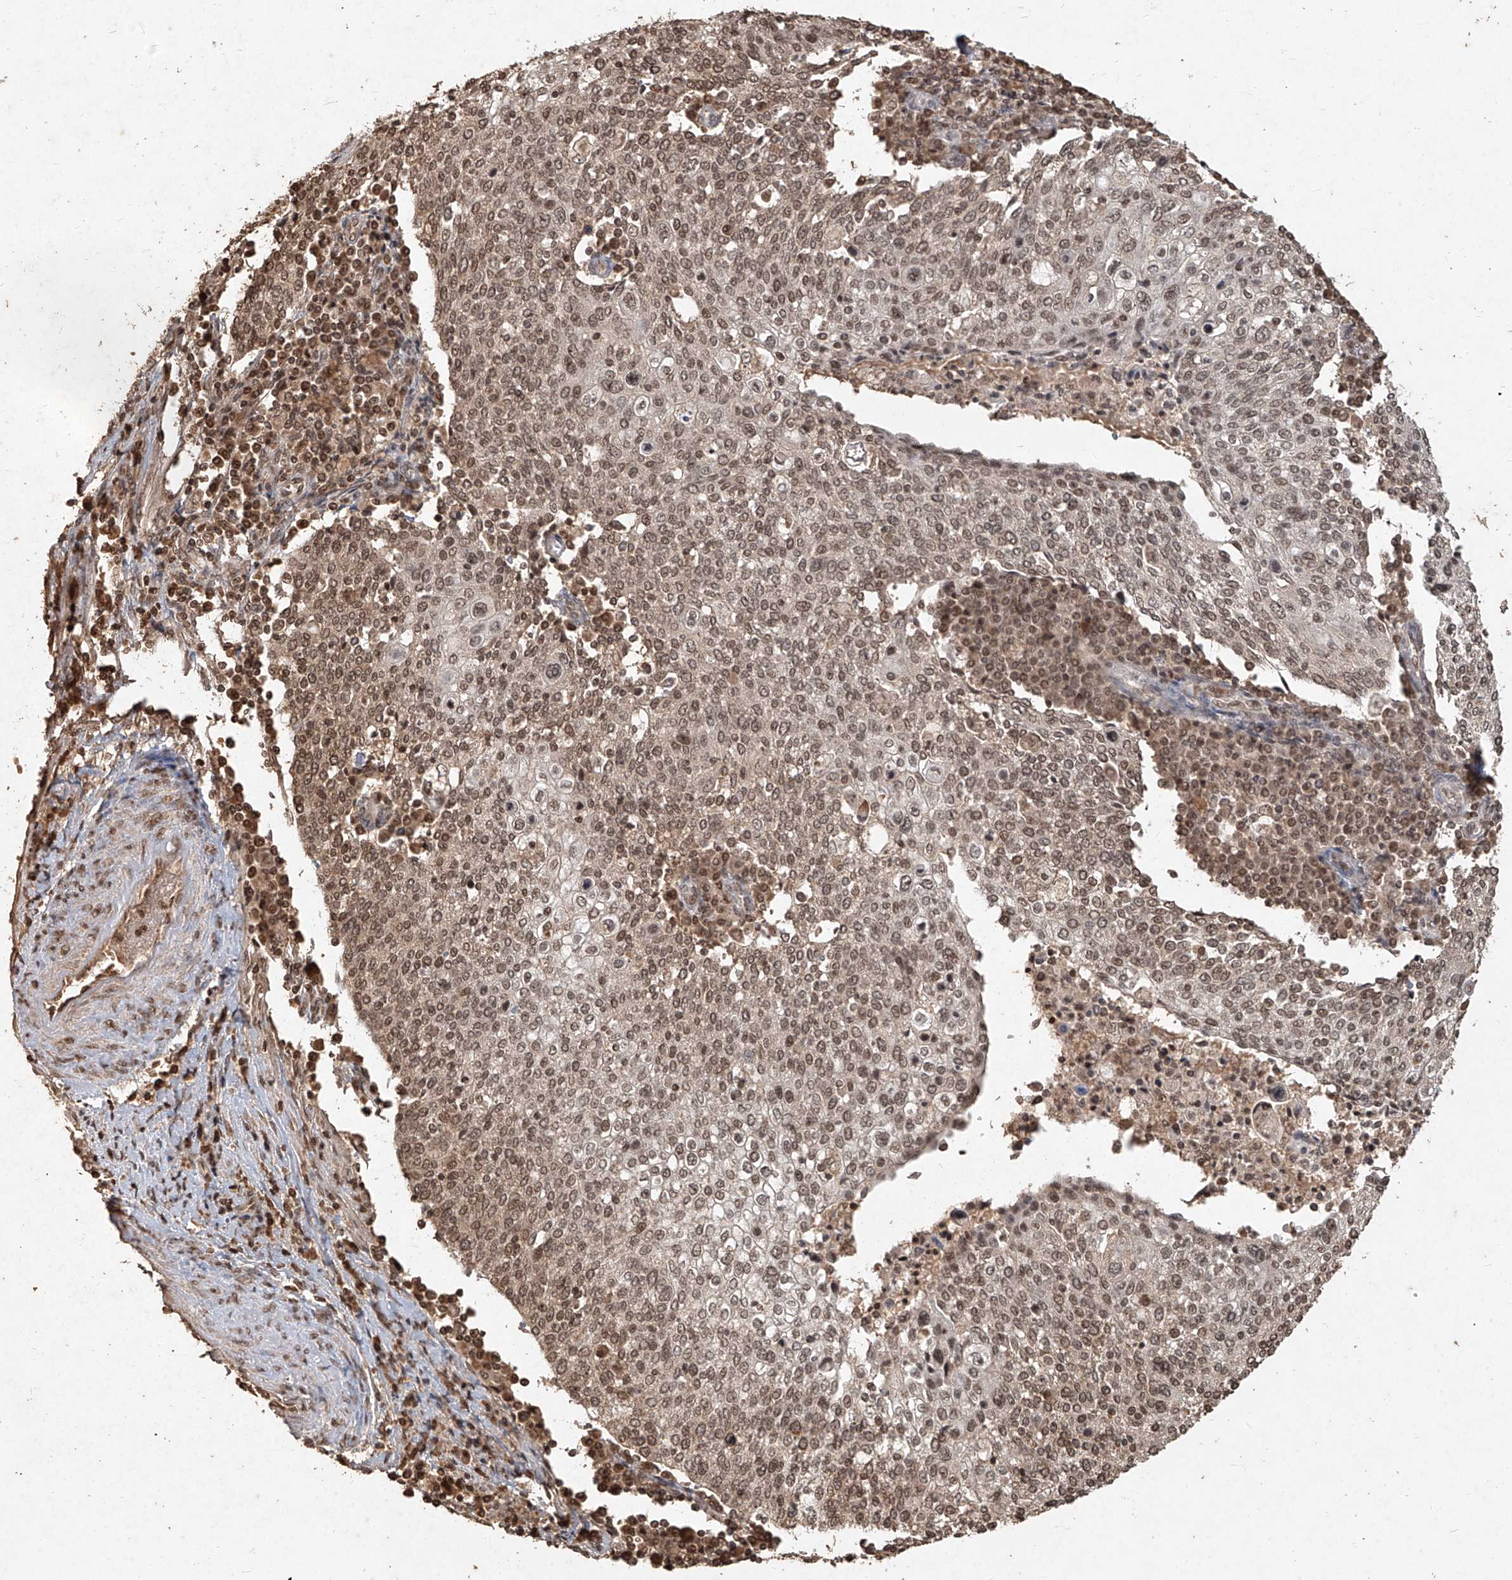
{"staining": {"intensity": "moderate", "quantity": ">75%", "location": "nuclear"}, "tissue": "cervical cancer", "cell_type": "Tumor cells", "image_type": "cancer", "snomed": [{"axis": "morphology", "description": "Squamous cell carcinoma, NOS"}, {"axis": "topography", "description": "Cervix"}], "caption": "Cervical squamous cell carcinoma stained with a protein marker displays moderate staining in tumor cells.", "gene": "UBE2K", "patient": {"sex": "female", "age": 40}}